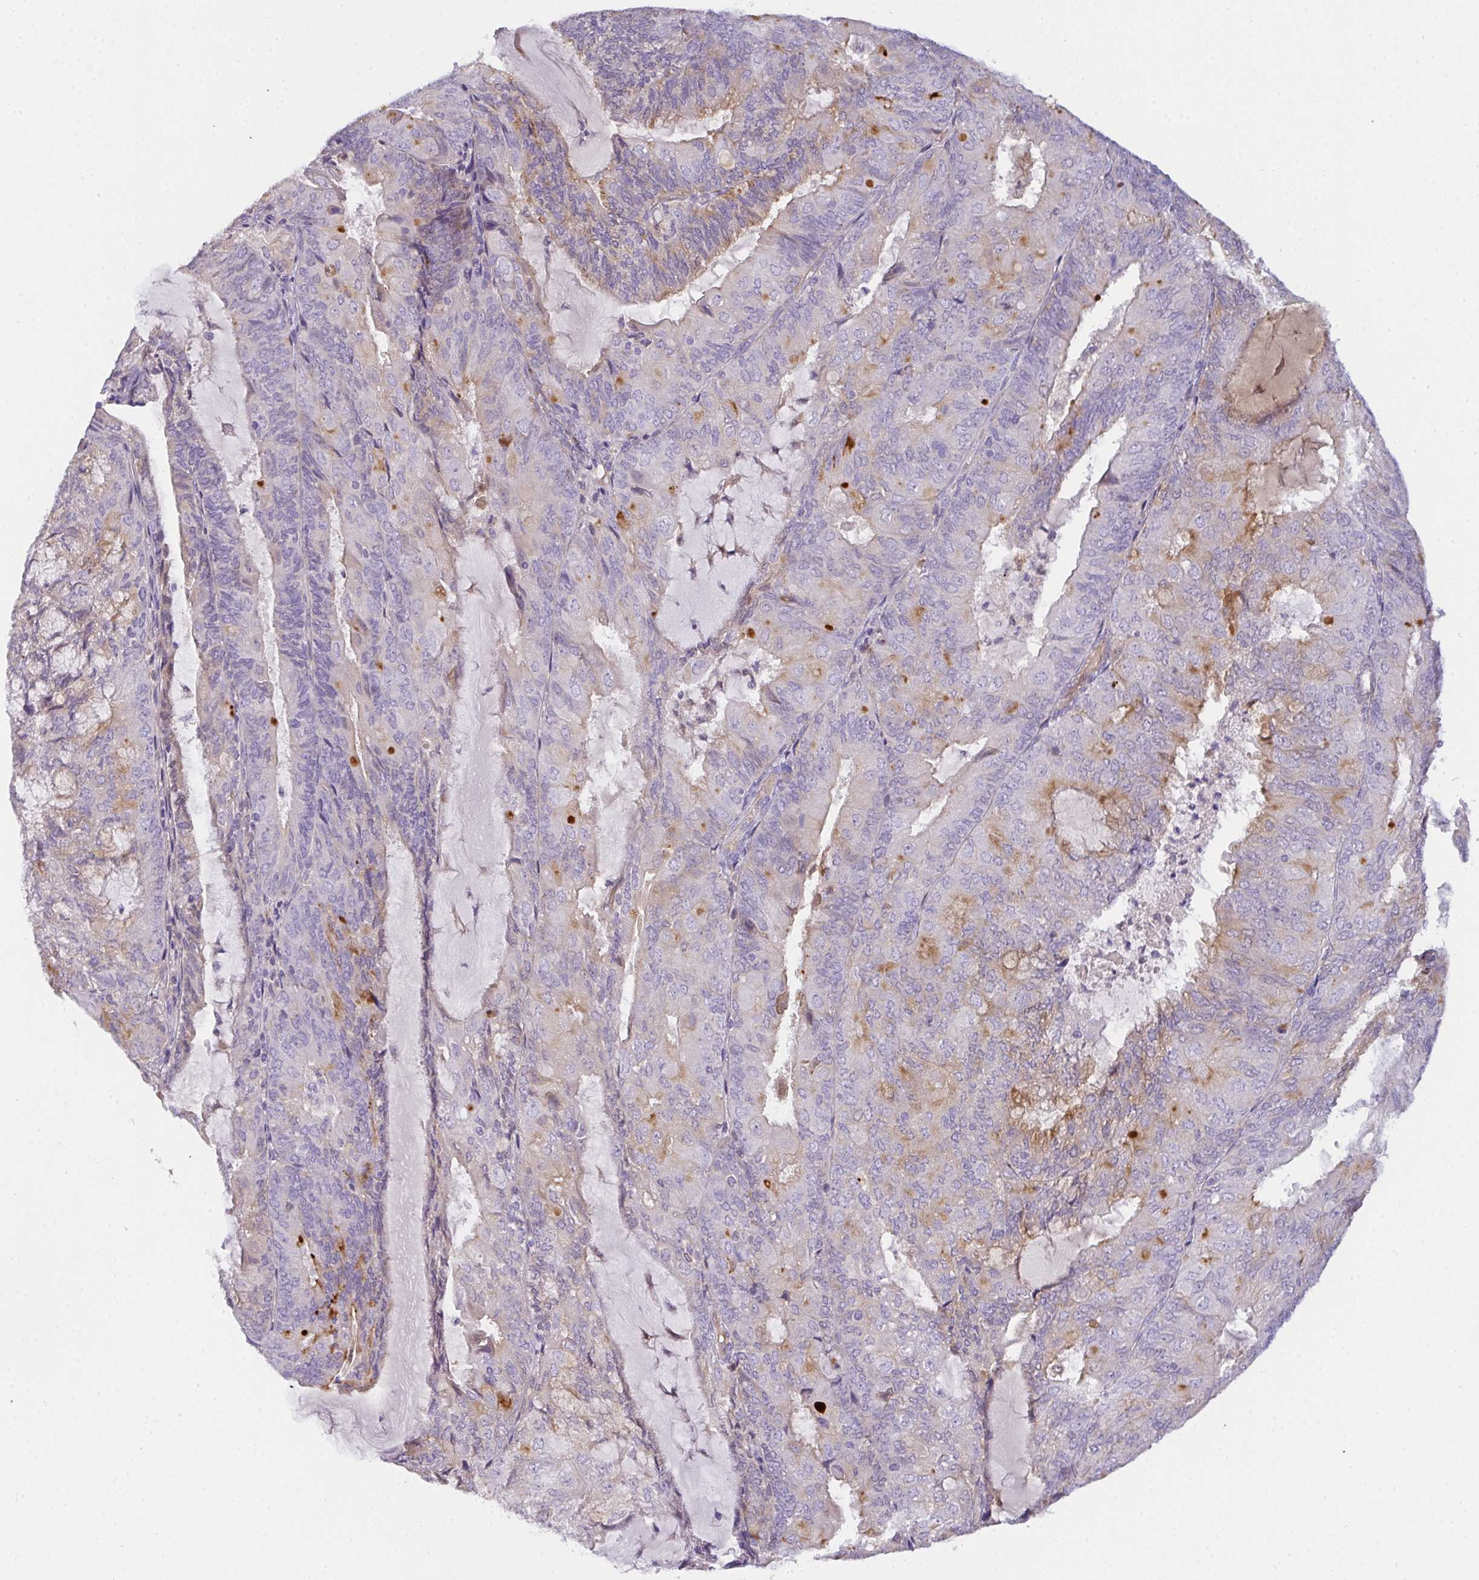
{"staining": {"intensity": "moderate", "quantity": "<25%", "location": "cytoplasmic/membranous"}, "tissue": "endometrial cancer", "cell_type": "Tumor cells", "image_type": "cancer", "snomed": [{"axis": "morphology", "description": "Adenocarcinoma, NOS"}, {"axis": "topography", "description": "Endometrium"}], "caption": "Approximately <25% of tumor cells in human adenocarcinoma (endometrial) reveal moderate cytoplasmic/membranous protein positivity as visualized by brown immunohistochemical staining.", "gene": "COX7B", "patient": {"sex": "female", "age": 81}}